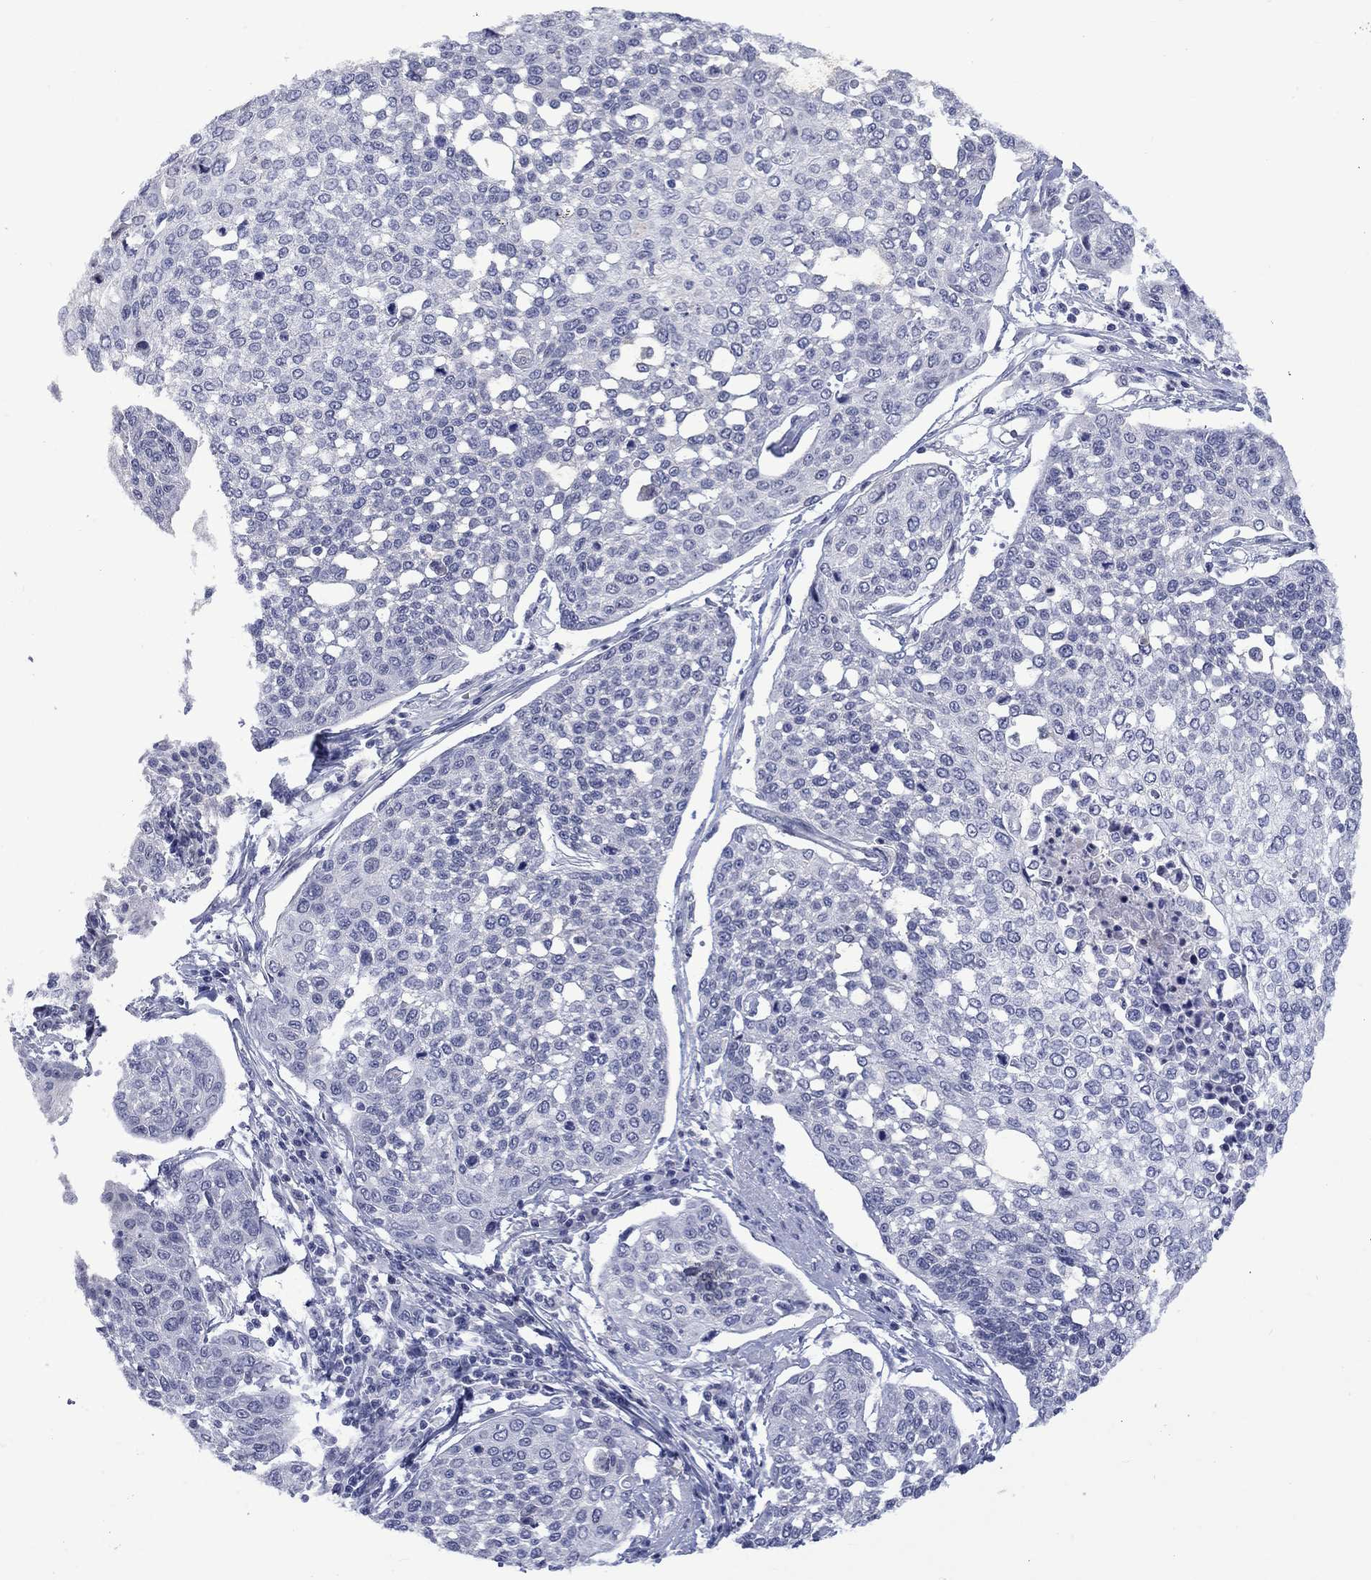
{"staining": {"intensity": "negative", "quantity": "none", "location": "none"}, "tissue": "cervical cancer", "cell_type": "Tumor cells", "image_type": "cancer", "snomed": [{"axis": "morphology", "description": "Squamous cell carcinoma, NOS"}, {"axis": "topography", "description": "Cervix"}], "caption": "The IHC histopathology image has no significant positivity in tumor cells of cervical cancer (squamous cell carcinoma) tissue.", "gene": "NSMF", "patient": {"sex": "female", "age": 34}}